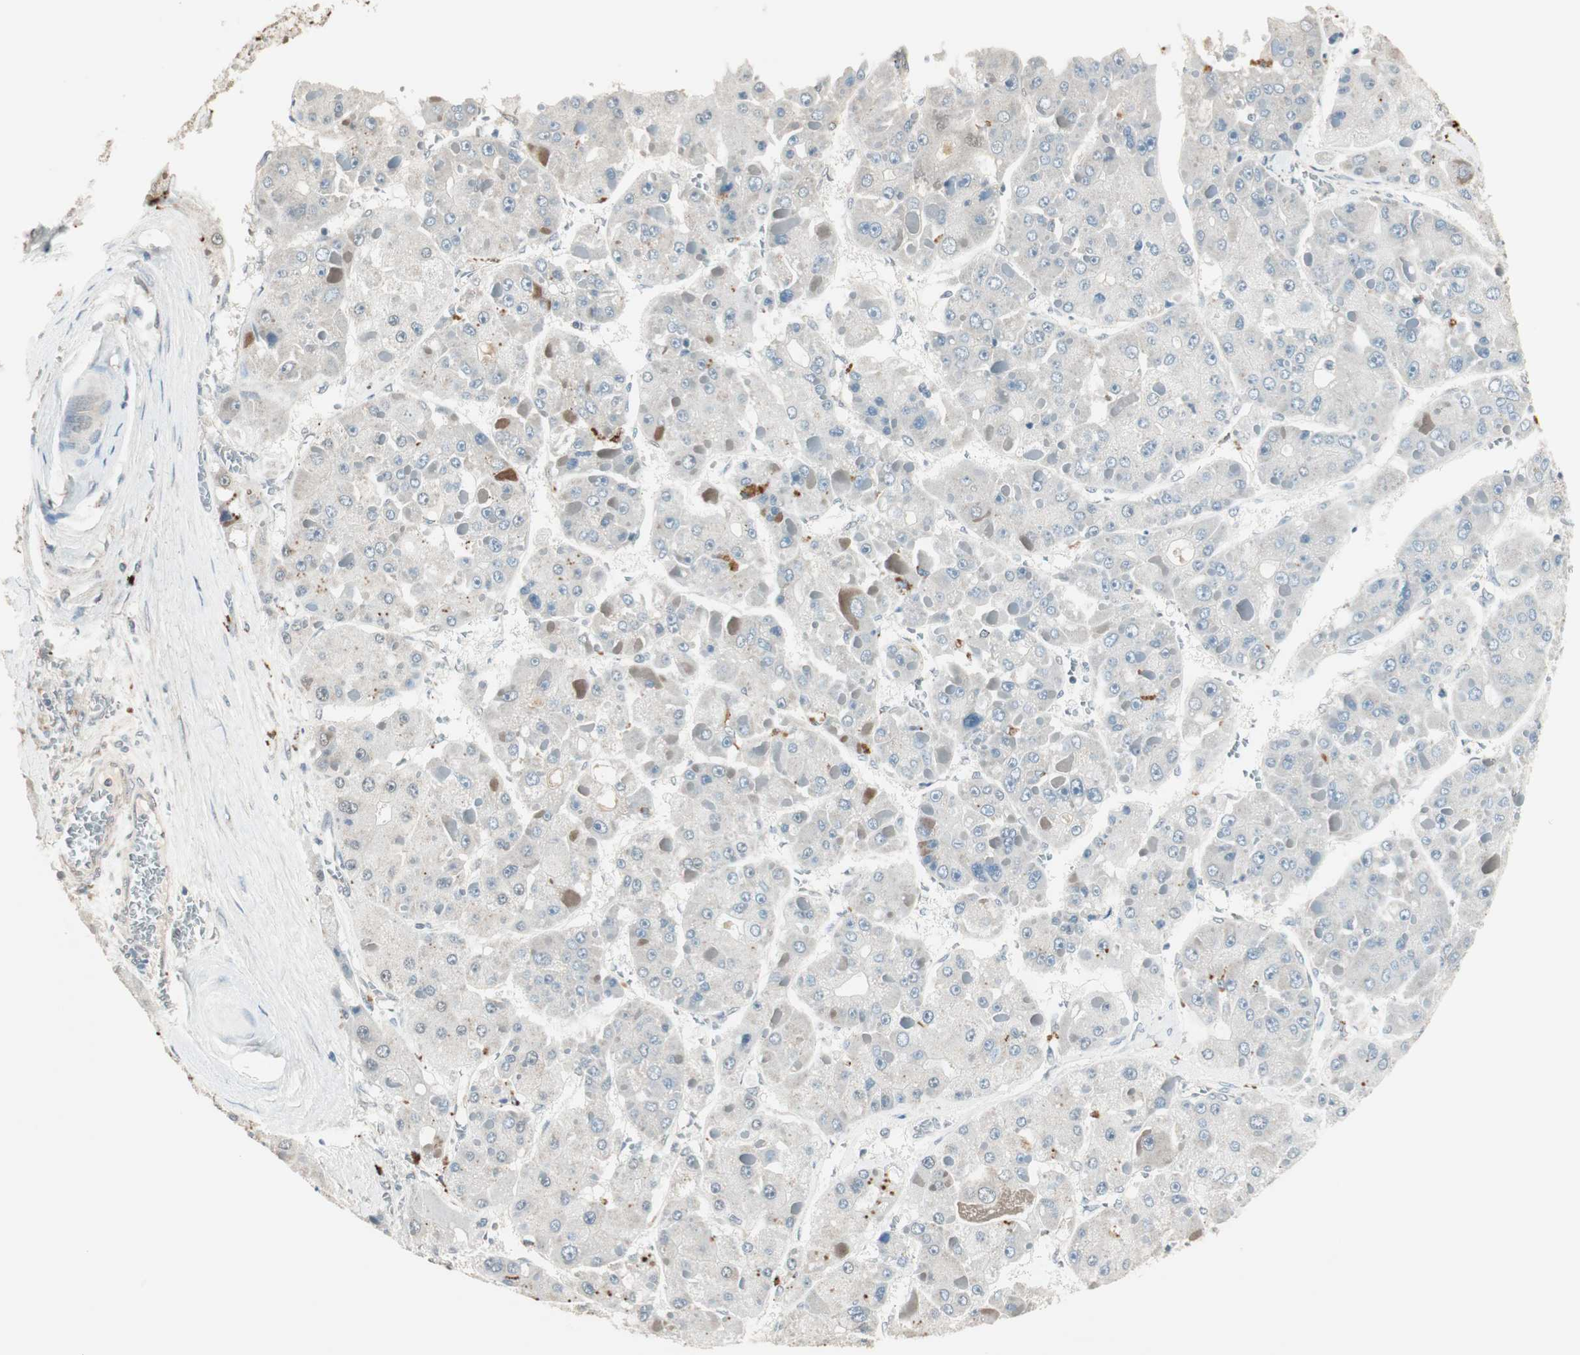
{"staining": {"intensity": "negative", "quantity": "none", "location": "none"}, "tissue": "liver cancer", "cell_type": "Tumor cells", "image_type": "cancer", "snomed": [{"axis": "morphology", "description": "Carcinoma, Hepatocellular, NOS"}, {"axis": "topography", "description": "Liver"}], "caption": "IHC of liver hepatocellular carcinoma exhibits no expression in tumor cells.", "gene": "USP5", "patient": {"sex": "female", "age": 73}}